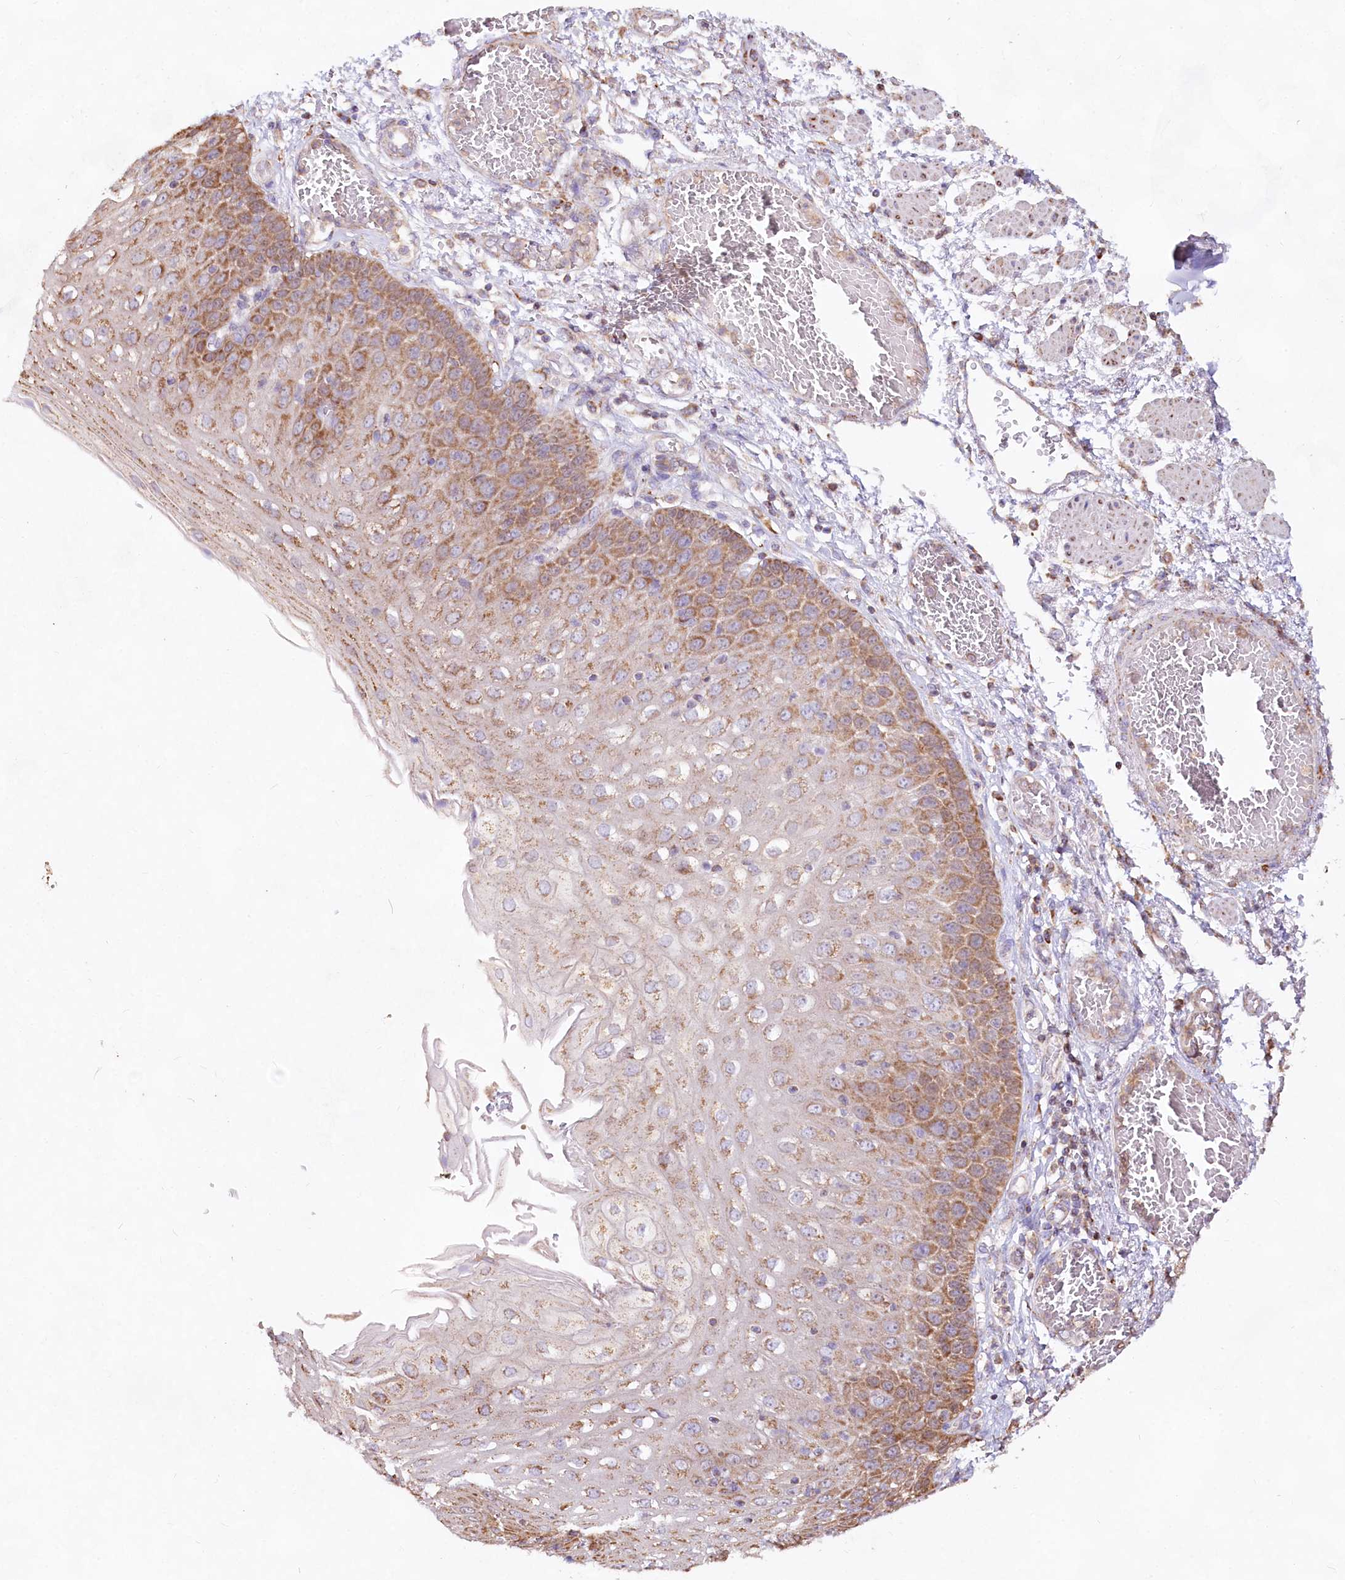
{"staining": {"intensity": "moderate", "quantity": ">75%", "location": "cytoplasmic/membranous"}, "tissue": "esophagus", "cell_type": "Squamous epithelial cells", "image_type": "normal", "snomed": [{"axis": "morphology", "description": "Normal tissue, NOS"}, {"axis": "topography", "description": "Esophagus"}], "caption": "Immunohistochemical staining of unremarkable human esophagus shows moderate cytoplasmic/membranous protein positivity in approximately >75% of squamous epithelial cells.", "gene": "TASOR2", "patient": {"sex": "male", "age": 81}}